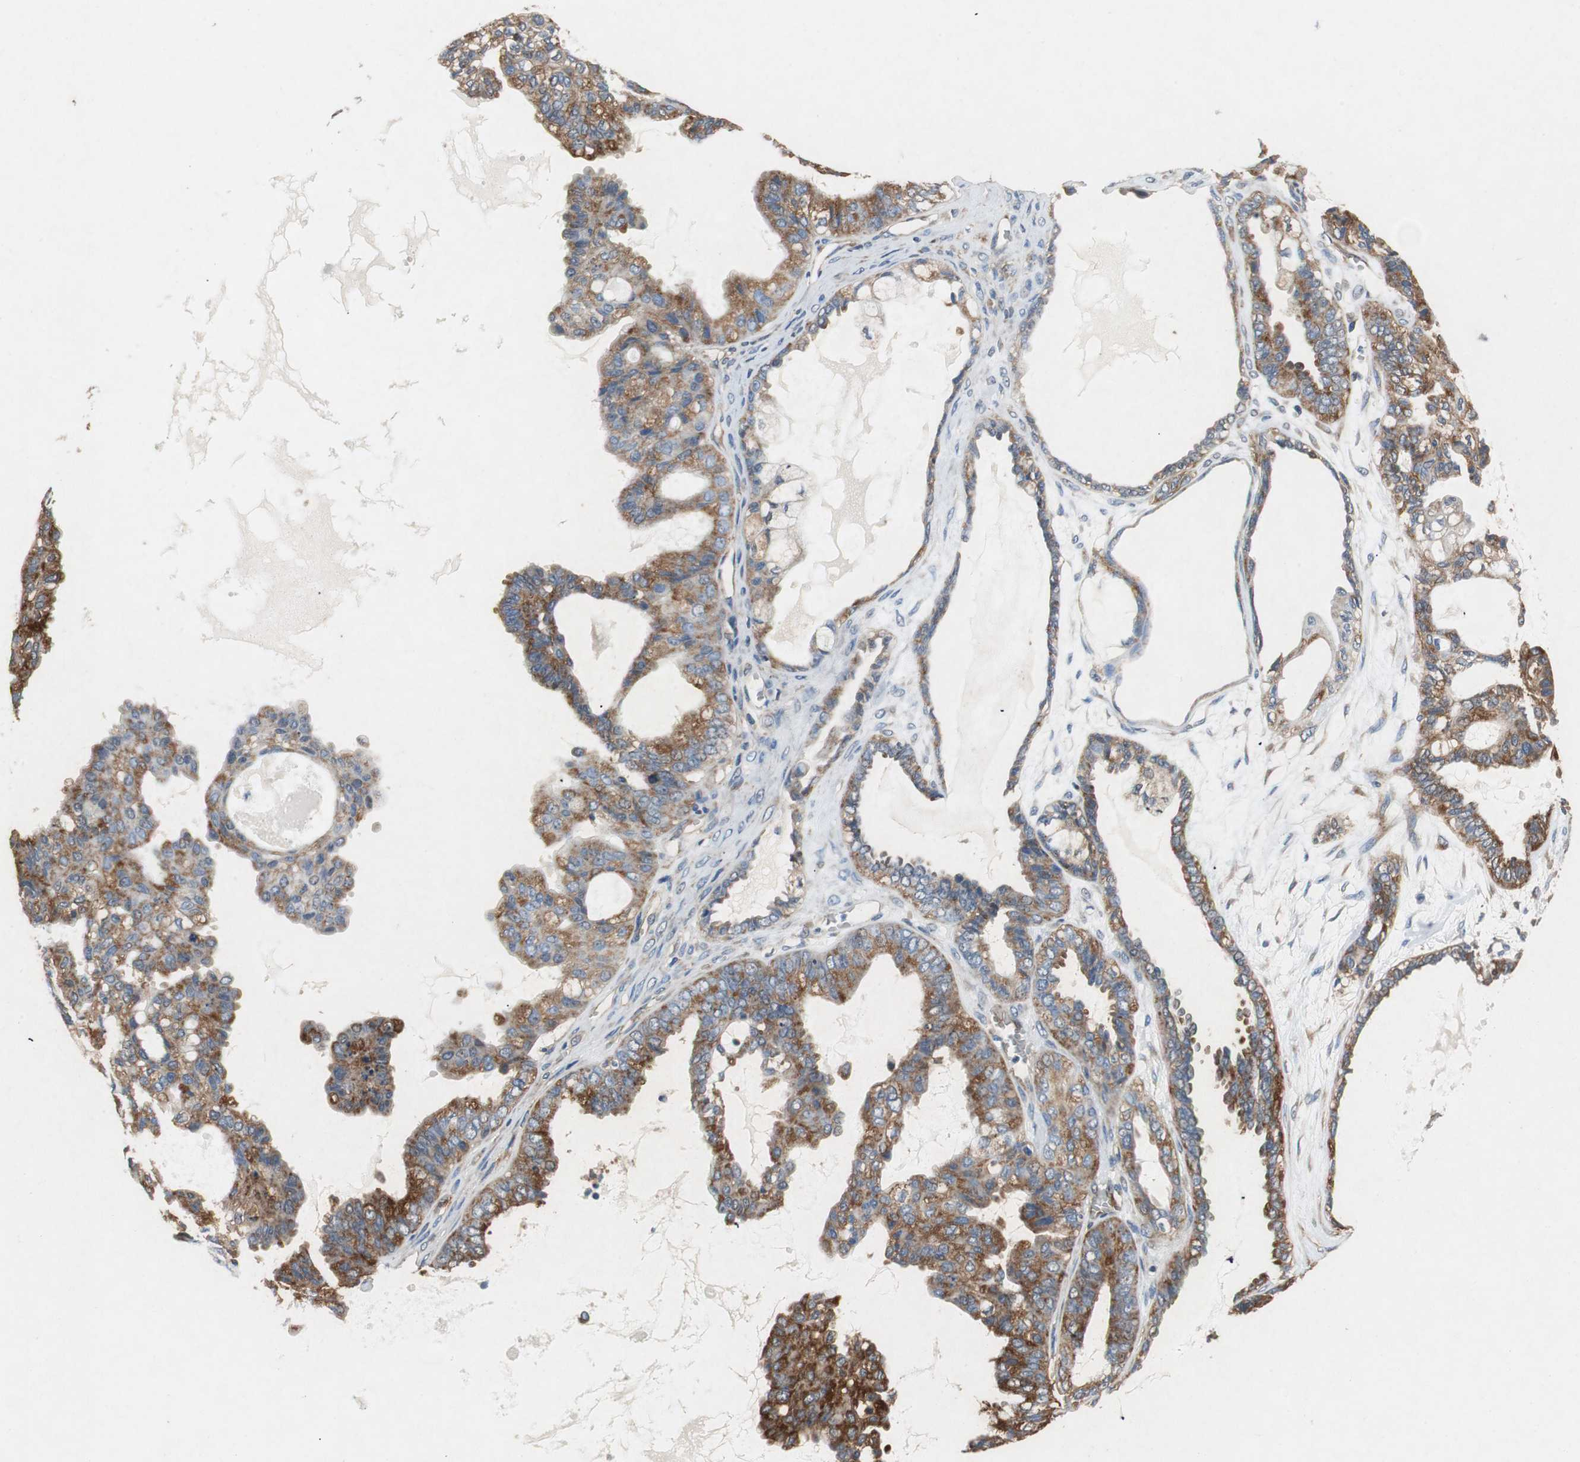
{"staining": {"intensity": "strong", "quantity": ">75%", "location": "cytoplasmic/membranous"}, "tissue": "ovarian cancer", "cell_type": "Tumor cells", "image_type": "cancer", "snomed": [{"axis": "morphology", "description": "Carcinoma, NOS"}, {"axis": "morphology", "description": "Carcinoma, endometroid"}, {"axis": "topography", "description": "Ovary"}], "caption": "This photomicrograph shows ovarian carcinoma stained with IHC to label a protein in brown. The cytoplasmic/membranous of tumor cells show strong positivity for the protein. Nuclei are counter-stained blue.", "gene": "RPL35", "patient": {"sex": "female", "age": 50}}